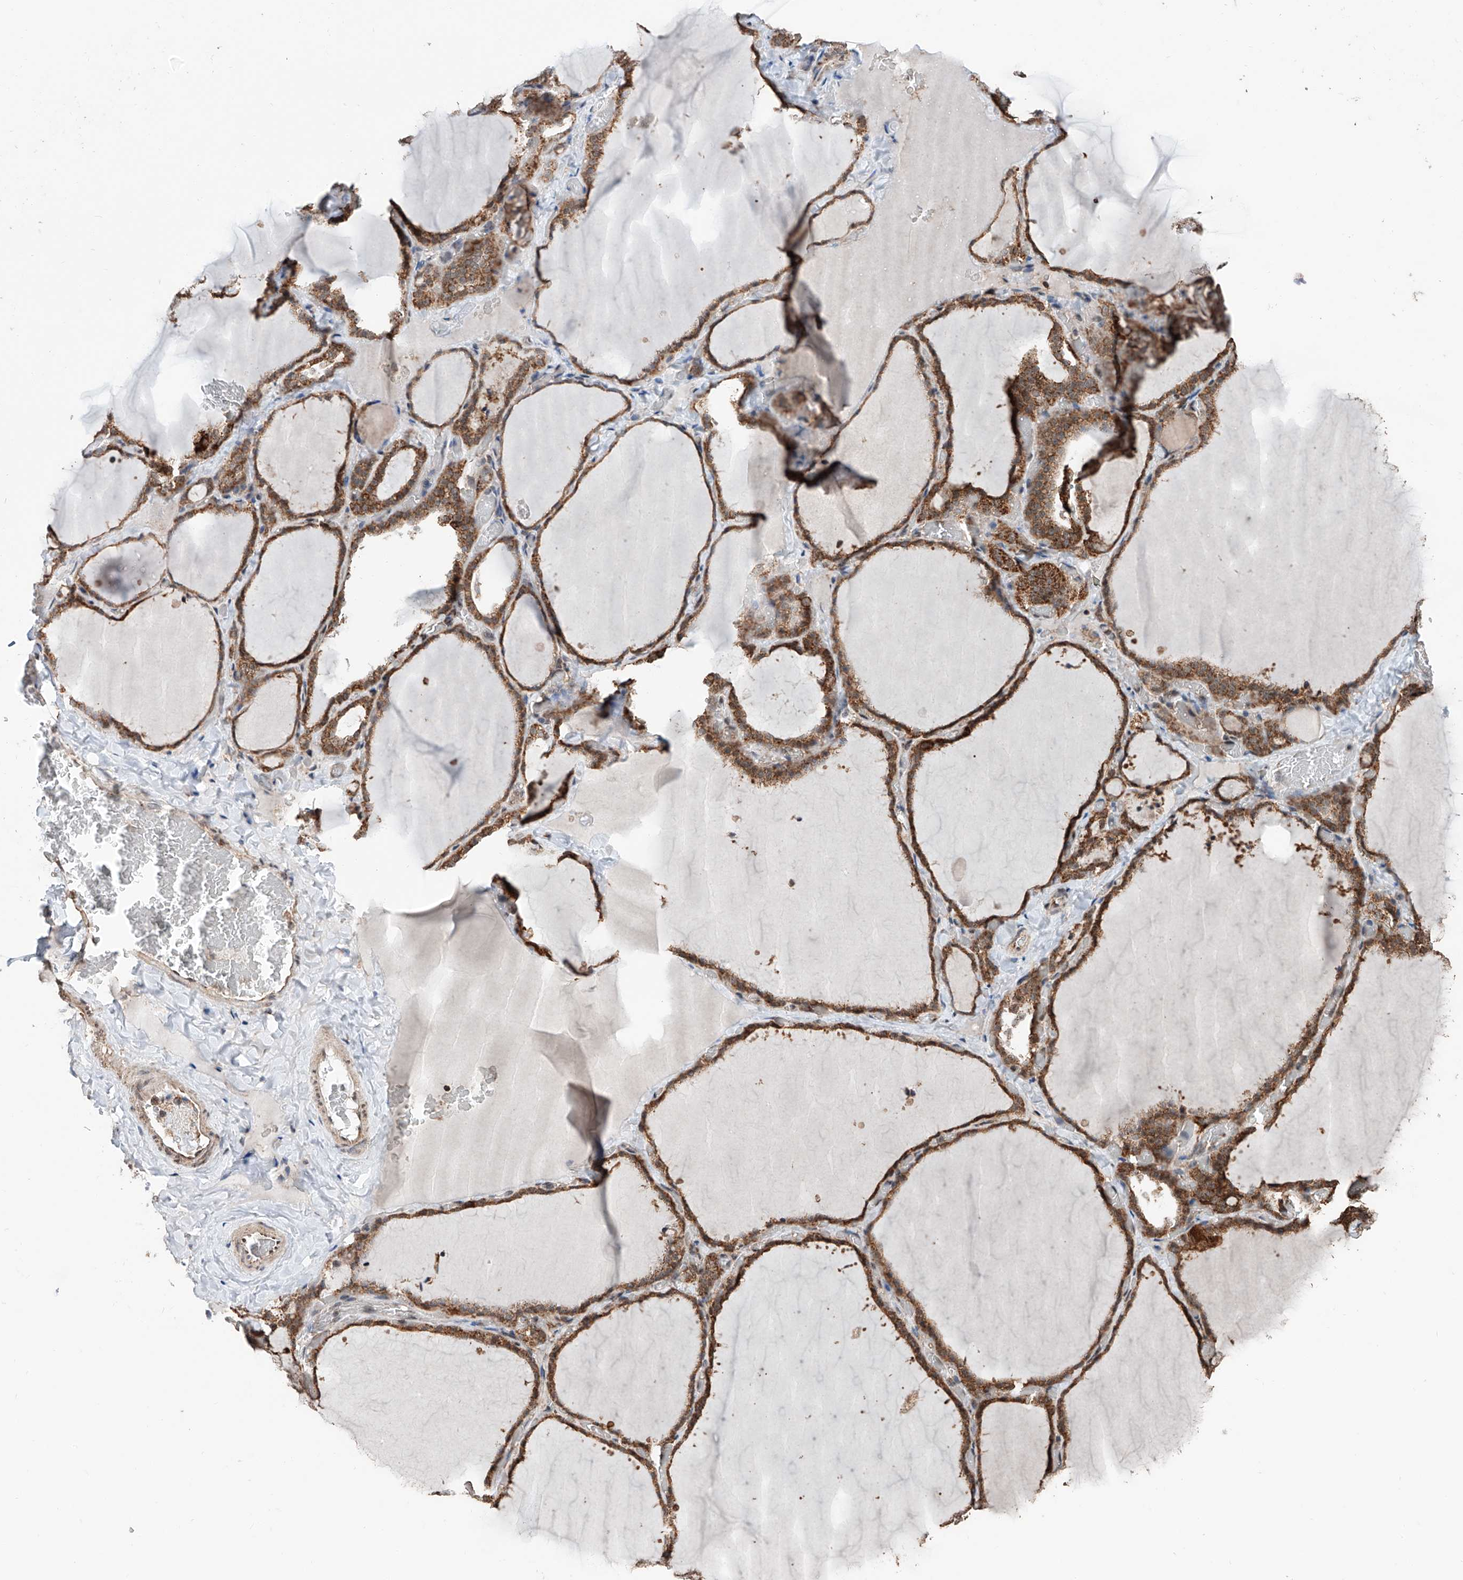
{"staining": {"intensity": "moderate", "quantity": ">75%", "location": "cytoplasmic/membranous"}, "tissue": "thyroid gland", "cell_type": "Glandular cells", "image_type": "normal", "snomed": [{"axis": "morphology", "description": "Normal tissue, NOS"}, {"axis": "topography", "description": "Thyroid gland"}], "caption": "About >75% of glandular cells in normal human thyroid gland demonstrate moderate cytoplasmic/membranous protein expression as visualized by brown immunohistochemical staining.", "gene": "ZNF445", "patient": {"sex": "female", "age": 22}}